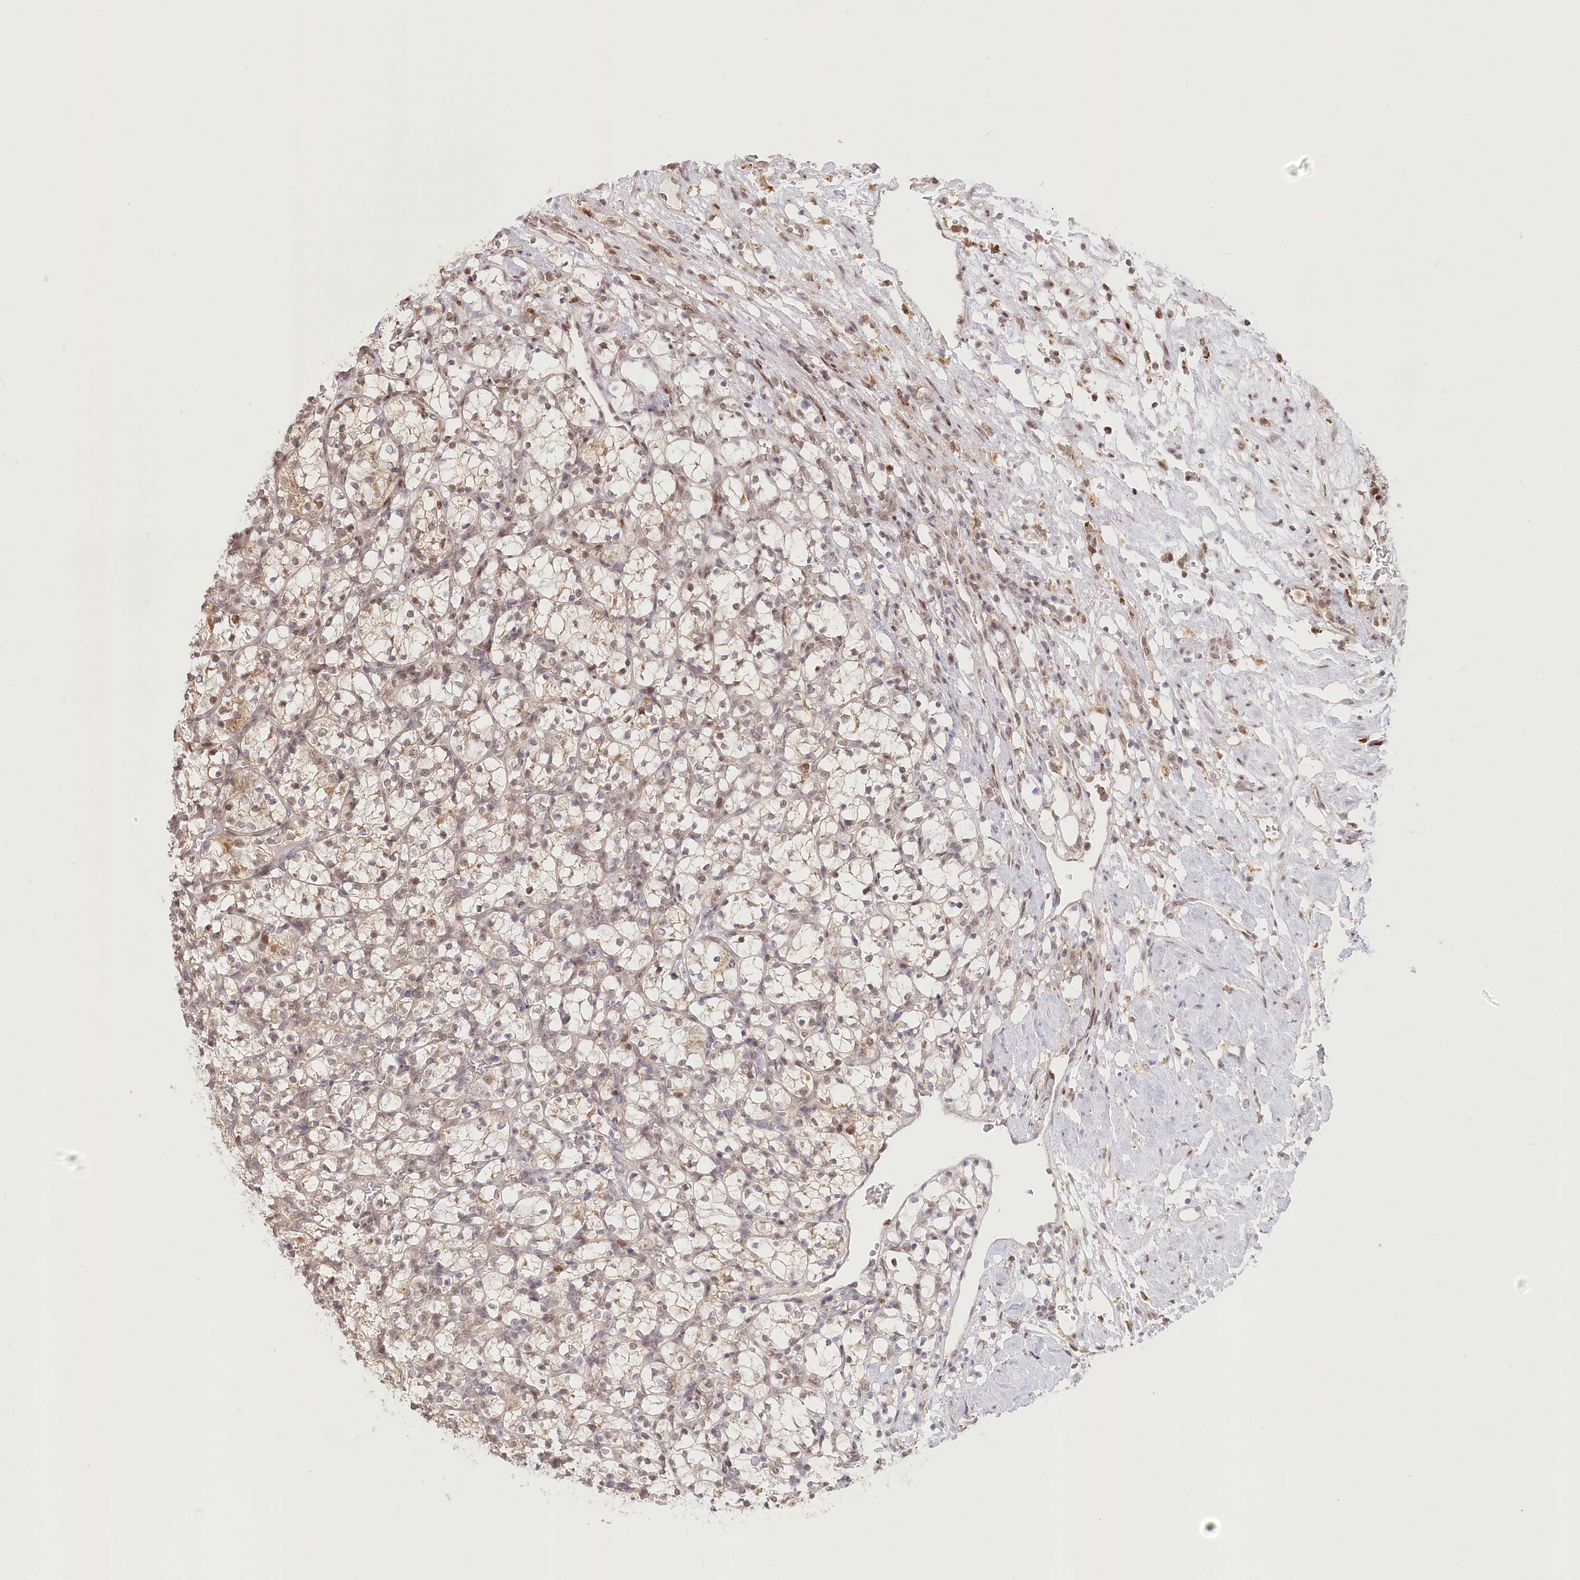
{"staining": {"intensity": "weak", "quantity": "25%-75%", "location": "cytoplasmic/membranous,nuclear"}, "tissue": "renal cancer", "cell_type": "Tumor cells", "image_type": "cancer", "snomed": [{"axis": "morphology", "description": "Adenocarcinoma, NOS"}, {"axis": "topography", "description": "Kidney"}], "caption": "This is an image of IHC staining of adenocarcinoma (renal), which shows weak positivity in the cytoplasmic/membranous and nuclear of tumor cells.", "gene": "PYURF", "patient": {"sex": "female", "age": 69}}